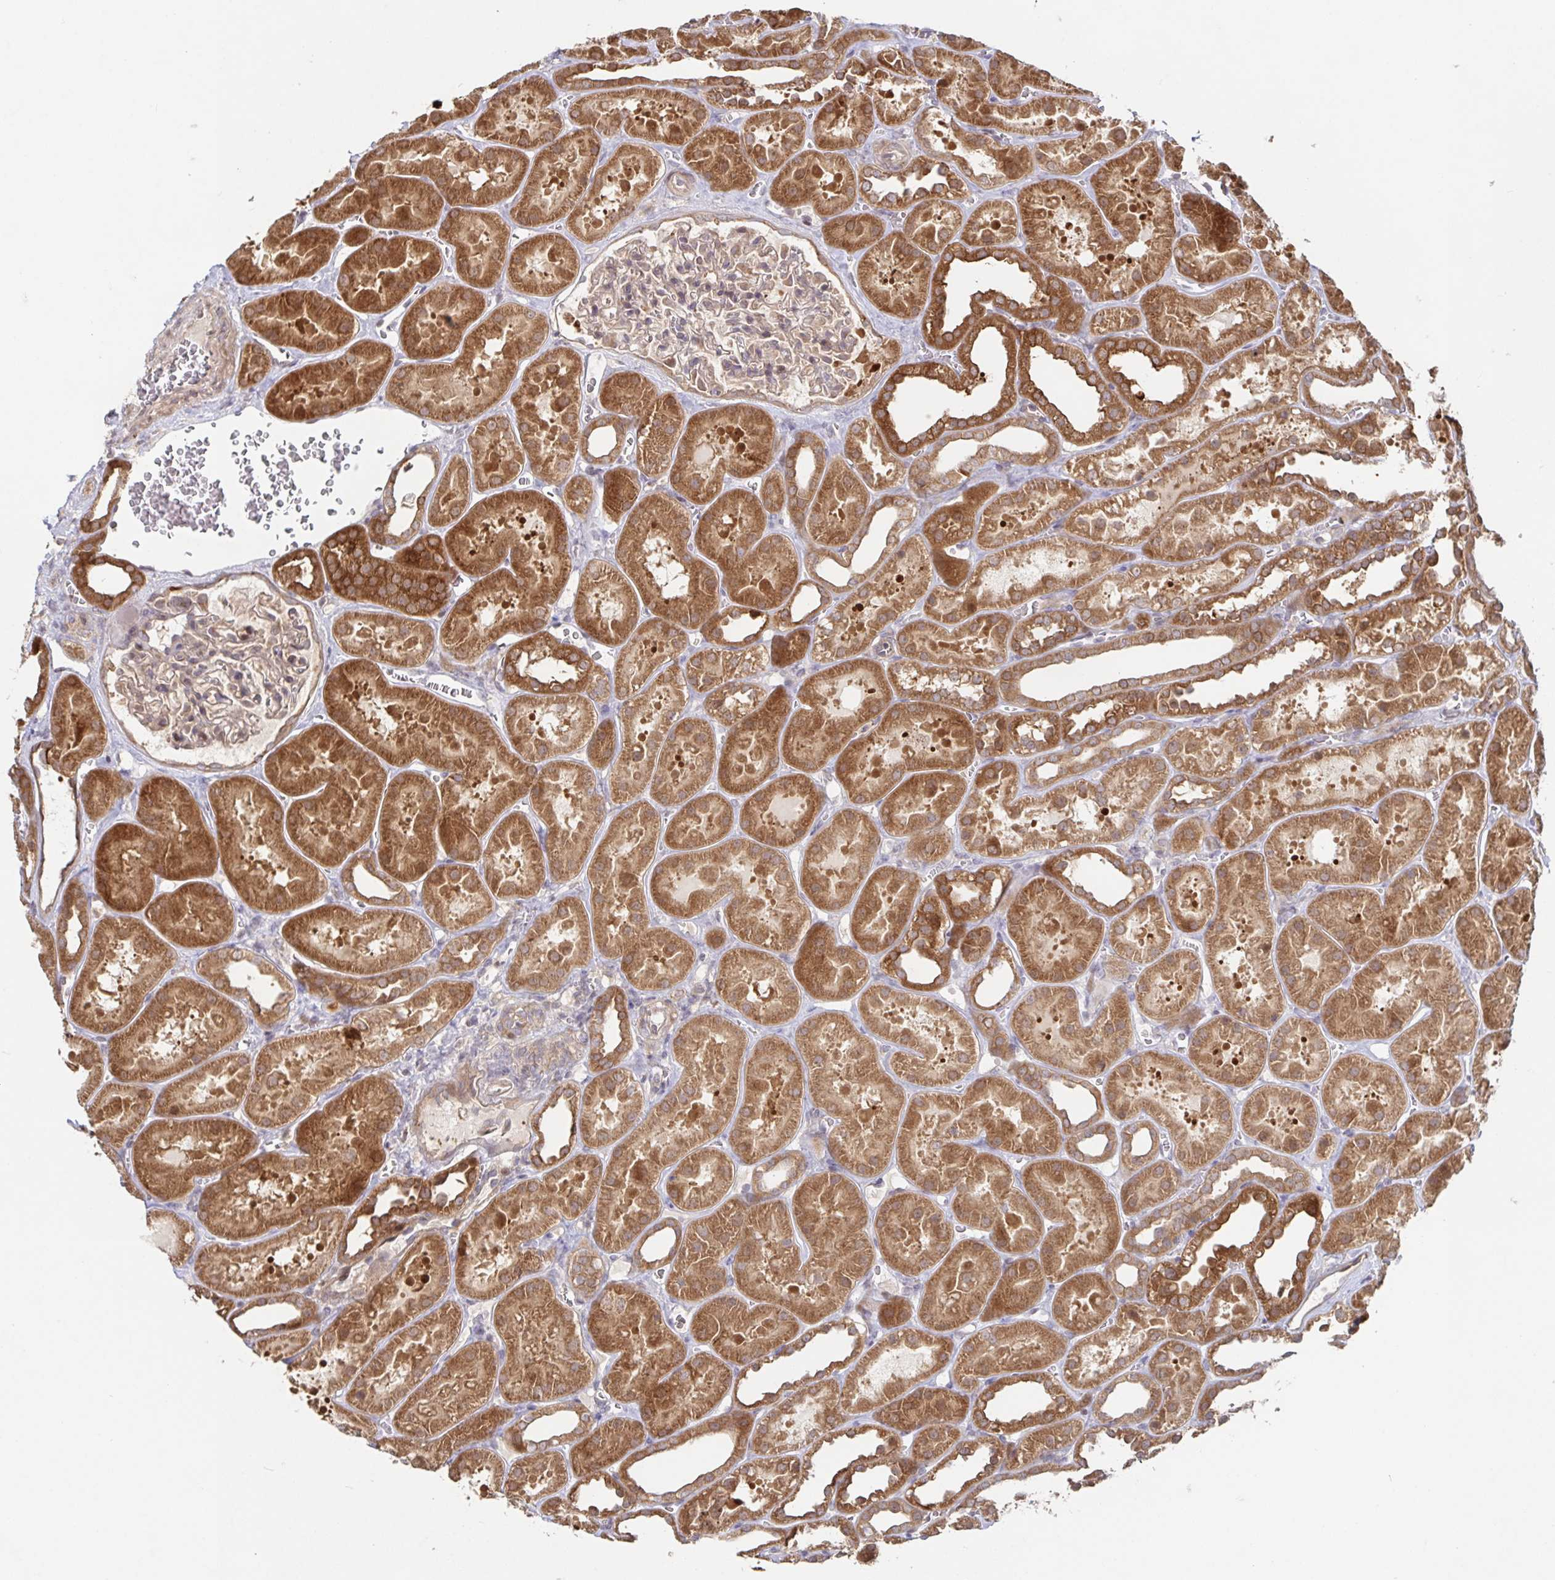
{"staining": {"intensity": "weak", "quantity": "25%-75%", "location": "cytoplasmic/membranous"}, "tissue": "kidney", "cell_type": "Cells in glomeruli", "image_type": "normal", "snomed": [{"axis": "morphology", "description": "Normal tissue, NOS"}, {"axis": "topography", "description": "Kidney"}], "caption": "Weak cytoplasmic/membranous expression for a protein is seen in about 25%-75% of cells in glomeruli of benign kidney using IHC.", "gene": "AACS", "patient": {"sex": "female", "age": 41}}